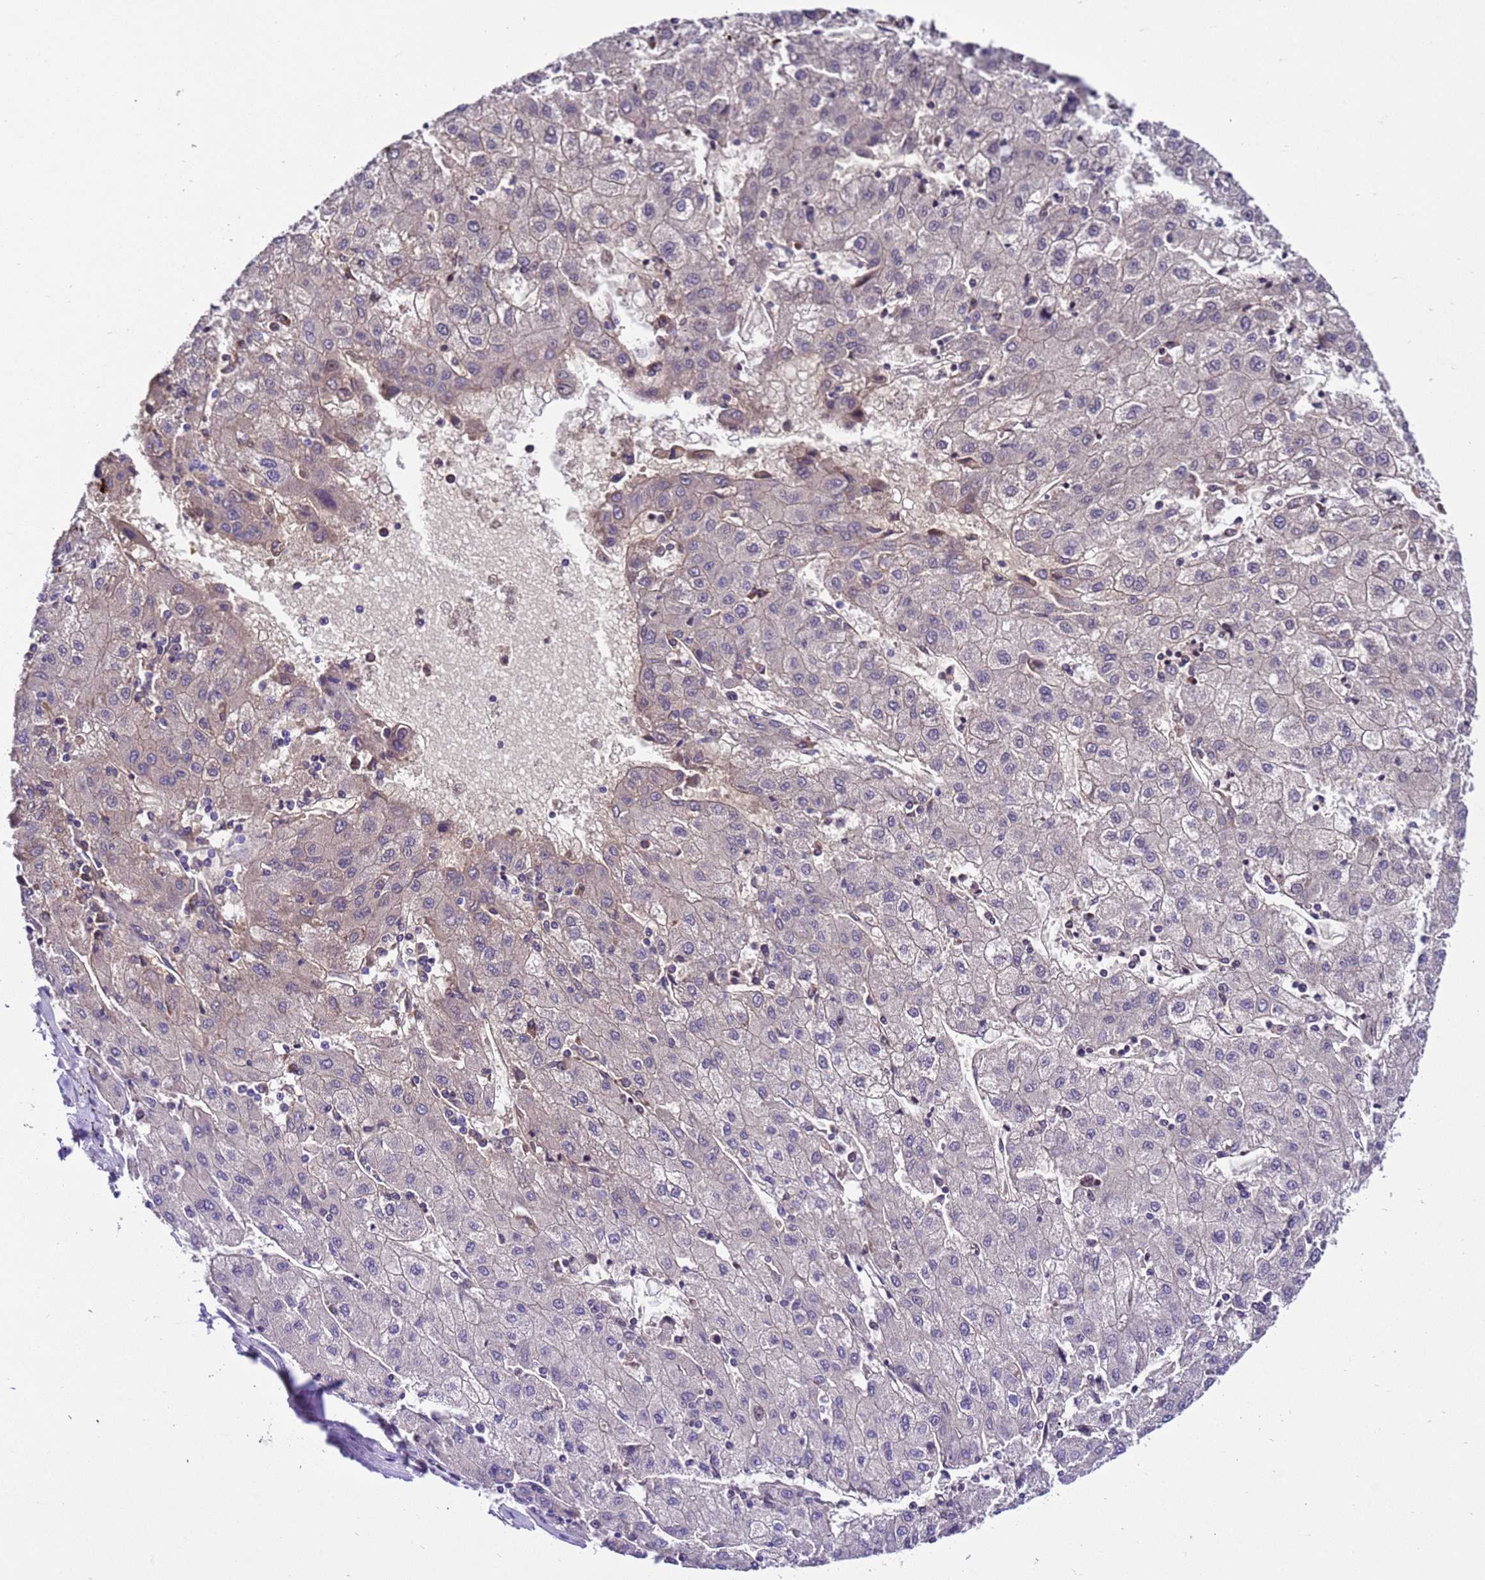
{"staining": {"intensity": "weak", "quantity": "<25%", "location": "cytoplasmic/membranous"}, "tissue": "liver cancer", "cell_type": "Tumor cells", "image_type": "cancer", "snomed": [{"axis": "morphology", "description": "Carcinoma, Hepatocellular, NOS"}, {"axis": "topography", "description": "Liver"}], "caption": "High power microscopy image of an IHC micrograph of hepatocellular carcinoma (liver), revealing no significant staining in tumor cells. (Immunohistochemistry (ihc), brightfield microscopy, high magnification).", "gene": "UGT2A1", "patient": {"sex": "male", "age": 72}}